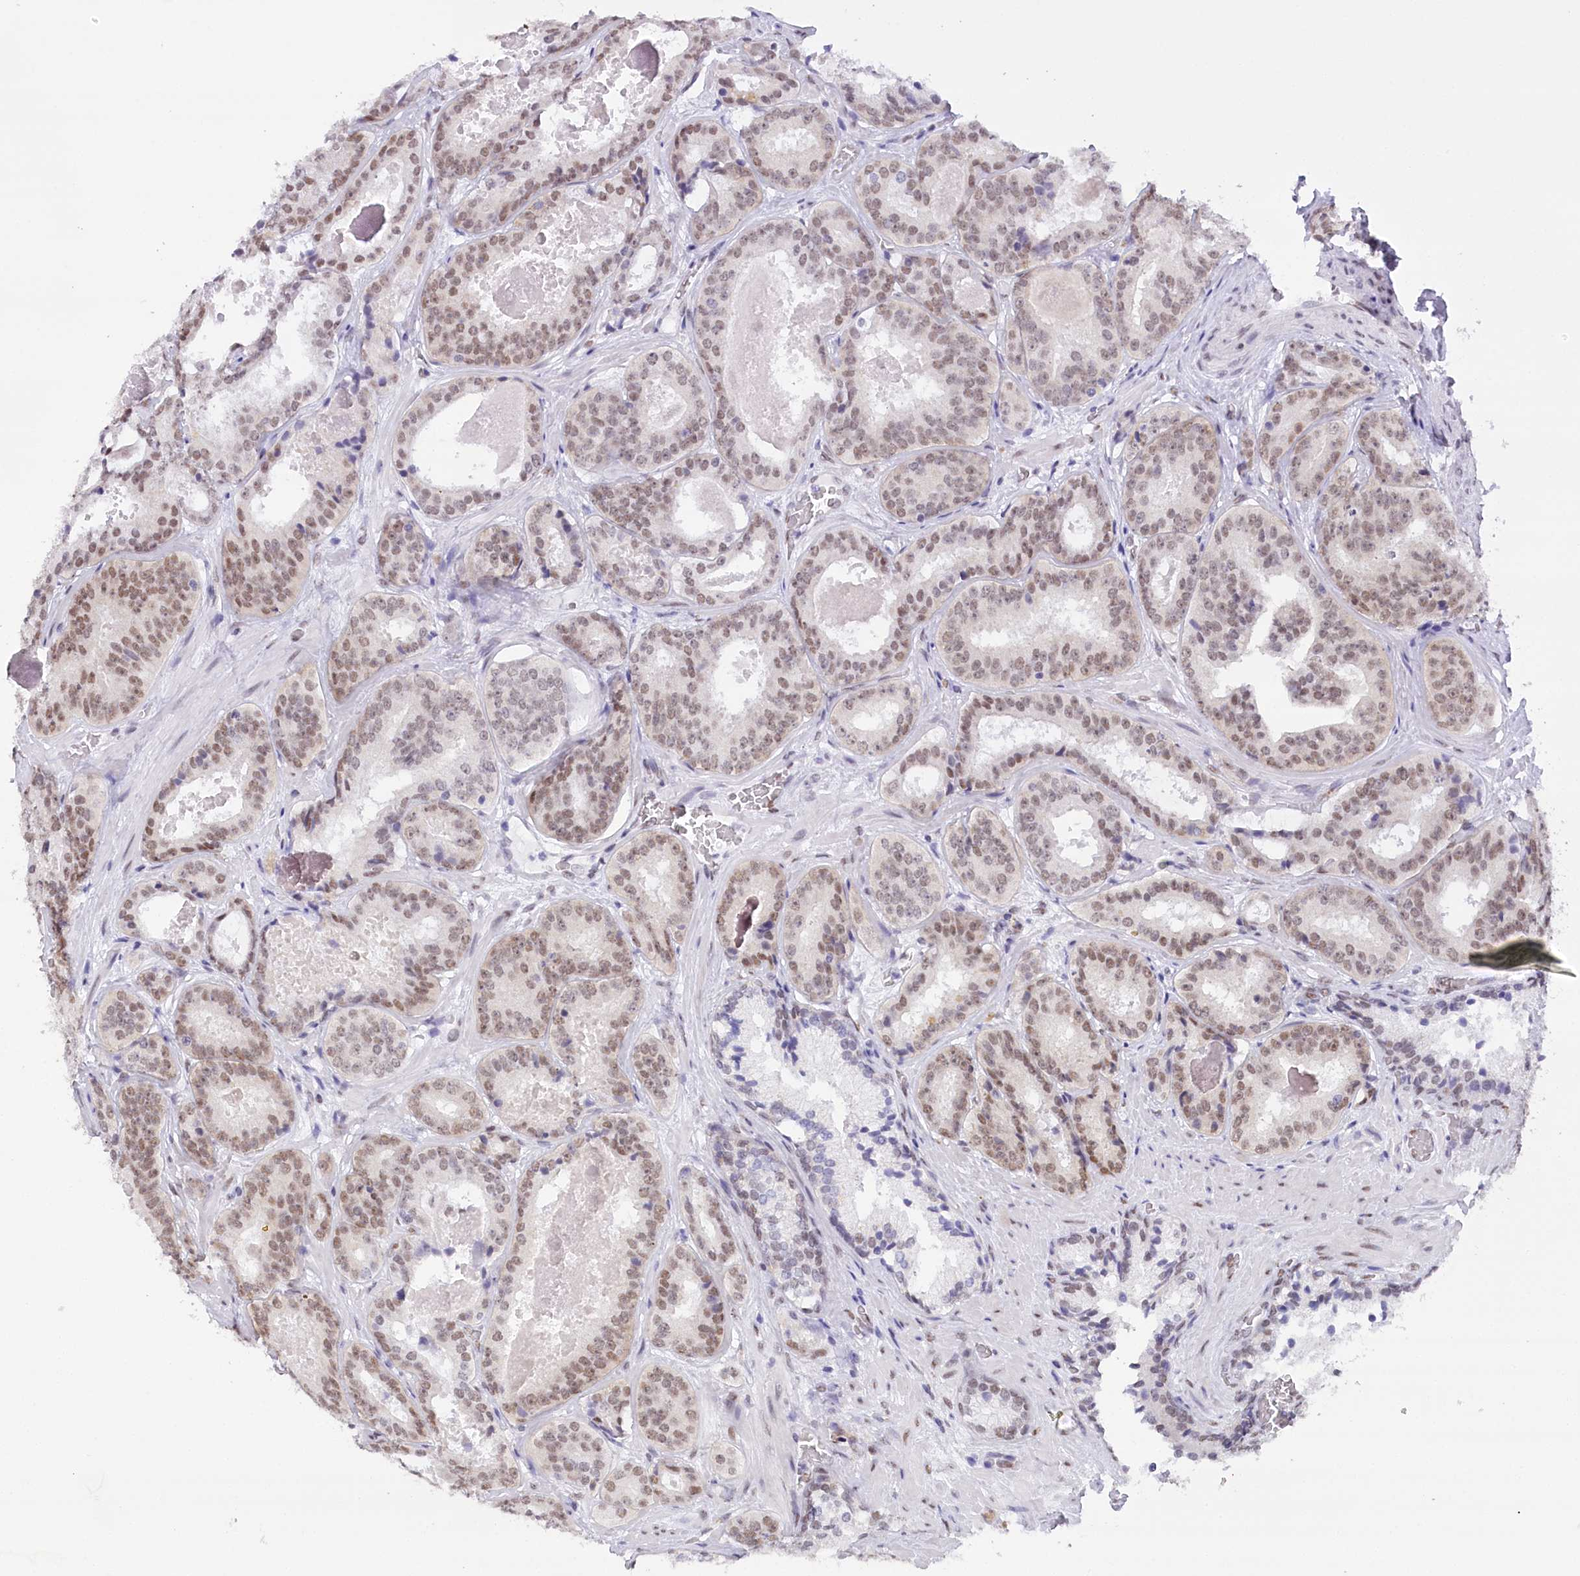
{"staining": {"intensity": "moderate", "quantity": ">75%", "location": "nuclear"}, "tissue": "prostate cancer", "cell_type": "Tumor cells", "image_type": "cancer", "snomed": [{"axis": "morphology", "description": "Adenocarcinoma, High grade"}, {"axis": "topography", "description": "Prostate"}], "caption": "About >75% of tumor cells in prostate cancer exhibit moderate nuclear protein staining as visualized by brown immunohistochemical staining.", "gene": "HNRNPA0", "patient": {"sex": "male", "age": 57}}